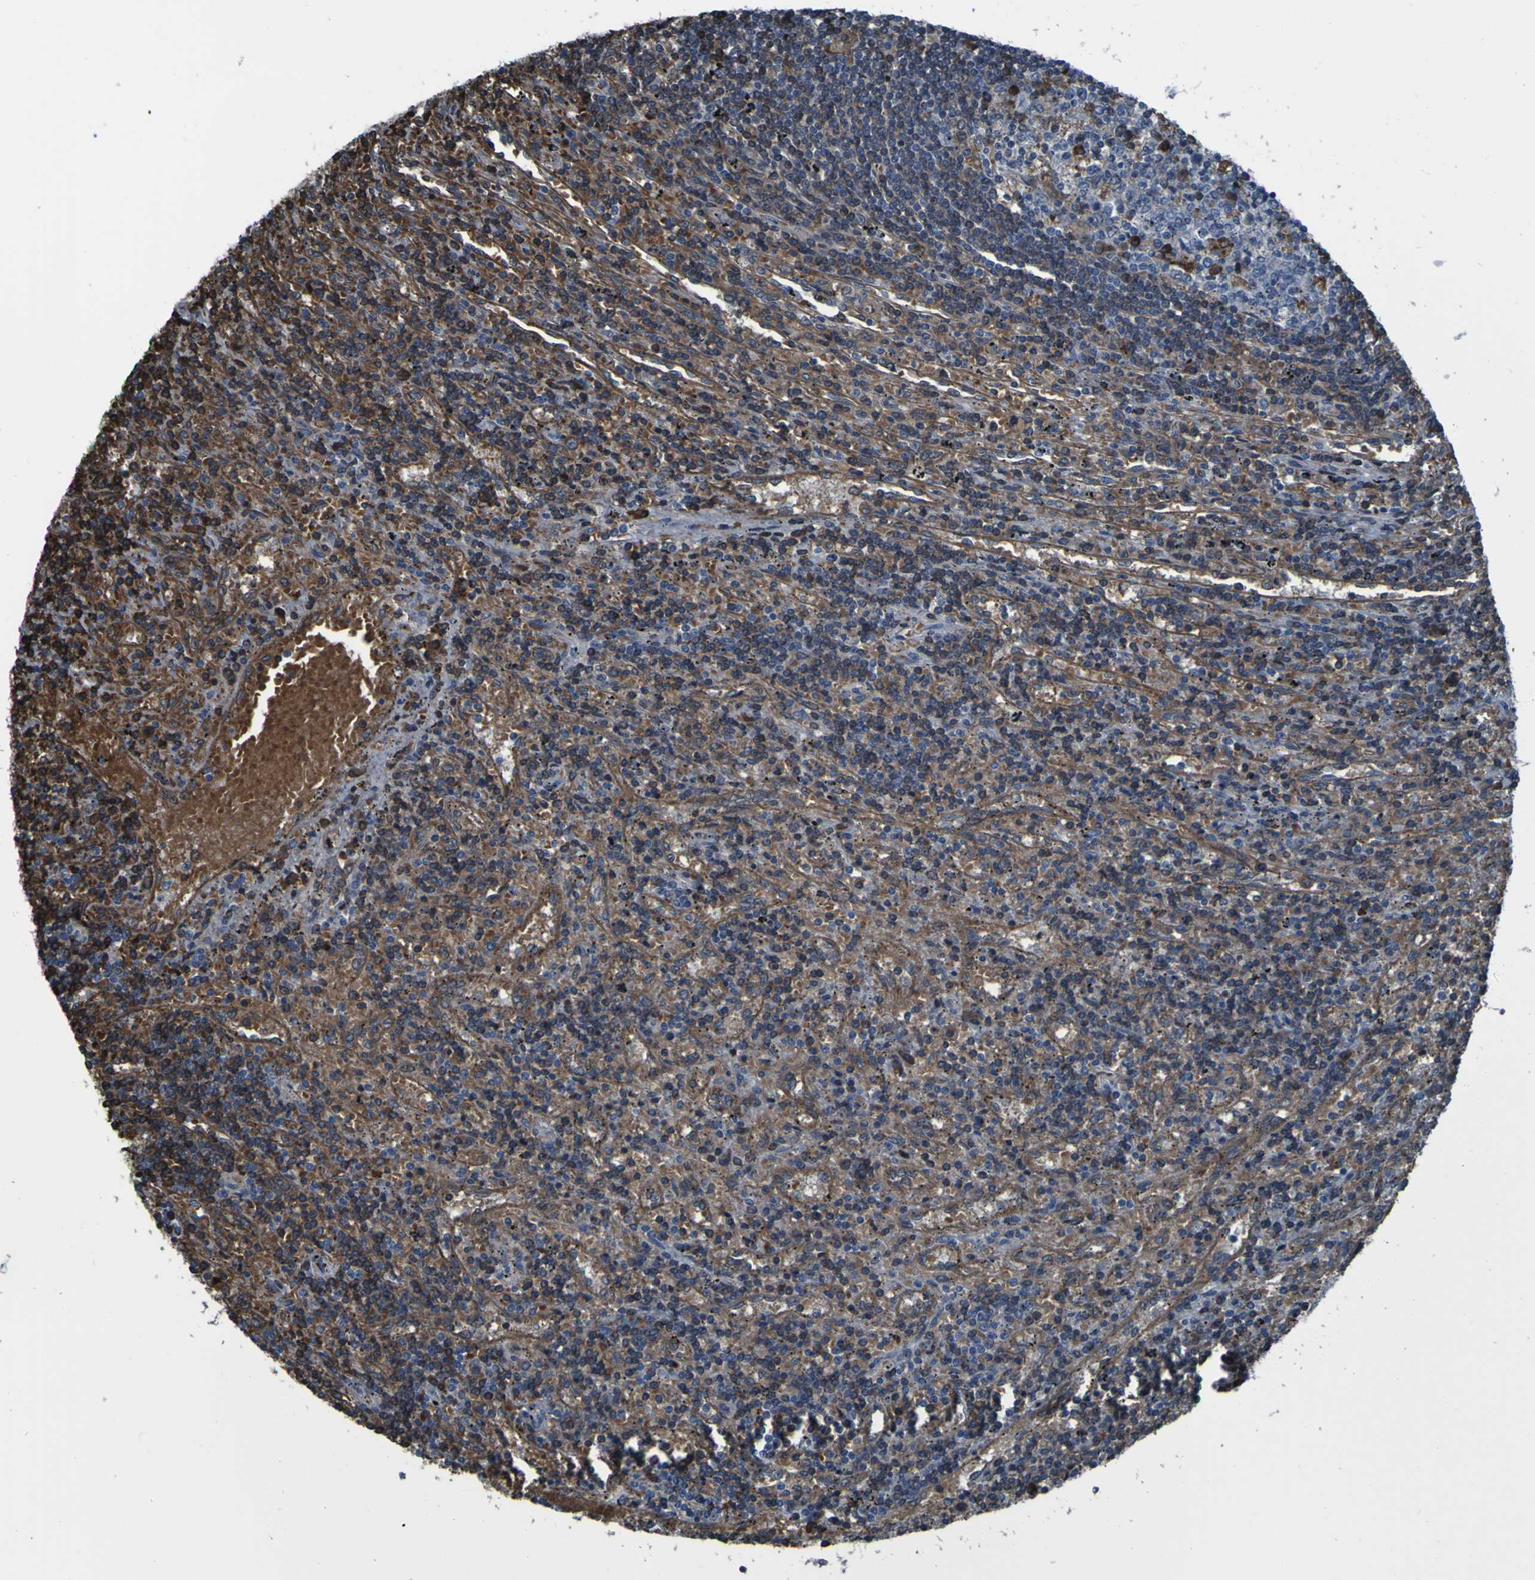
{"staining": {"intensity": "weak", "quantity": "25%-75%", "location": "cytoplasmic/membranous"}, "tissue": "lymphoma", "cell_type": "Tumor cells", "image_type": "cancer", "snomed": [{"axis": "morphology", "description": "Malignant lymphoma, non-Hodgkin's type, Low grade"}, {"axis": "topography", "description": "Spleen"}], "caption": "This photomicrograph shows lymphoma stained with immunohistochemistry (IHC) to label a protein in brown. The cytoplasmic/membranous of tumor cells show weak positivity for the protein. Nuclei are counter-stained blue.", "gene": "GRAMD1A", "patient": {"sex": "male", "age": 76}}